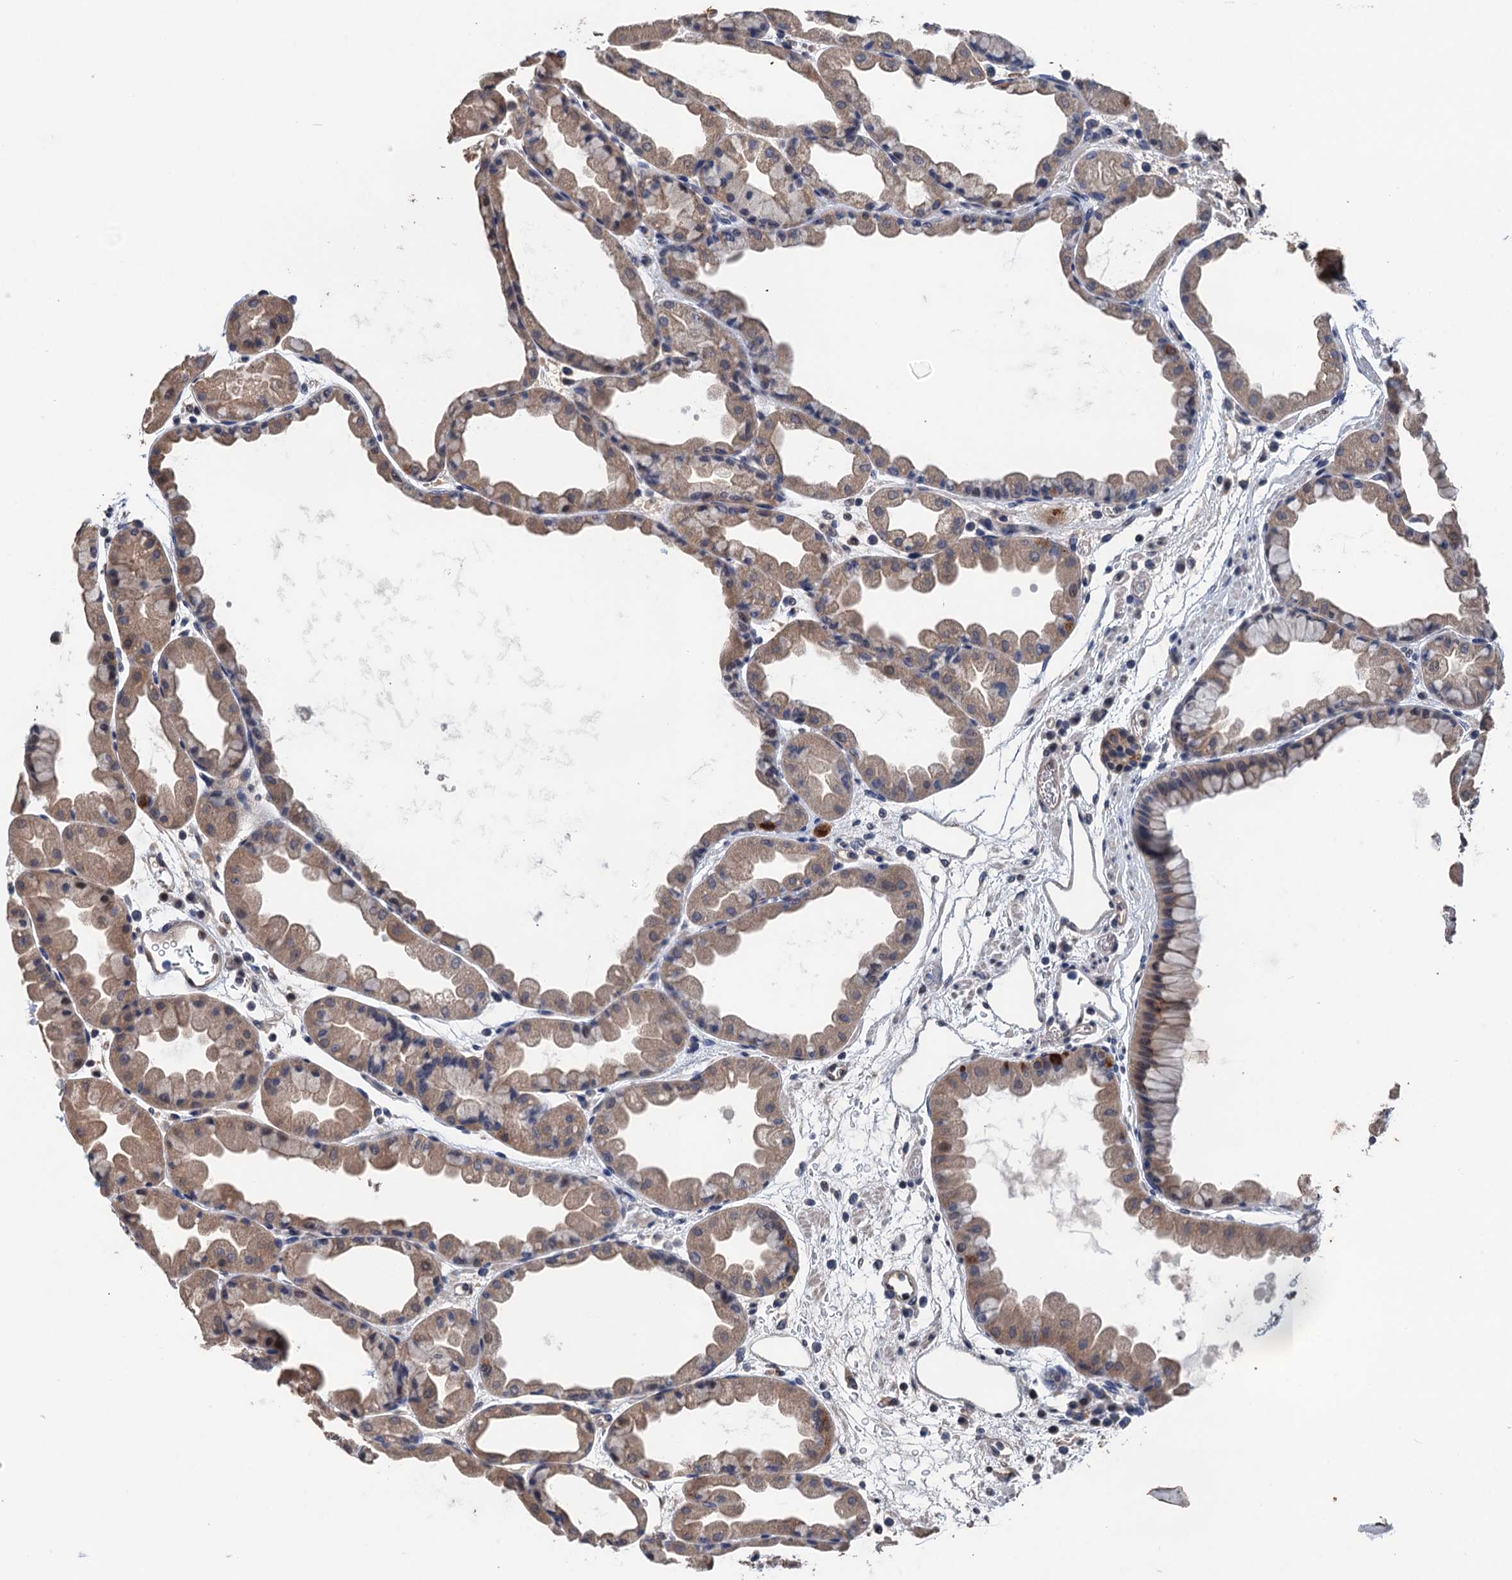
{"staining": {"intensity": "moderate", "quantity": ">75%", "location": "cytoplasmic/membranous,nuclear"}, "tissue": "stomach", "cell_type": "Glandular cells", "image_type": "normal", "snomed": [{"axis": "morphology", "description": "Normal tissue, NOS"}, {"axis": "topography", "description": "Stomach, upper"}], "caption": "Protein analysis of benign stomach shows moderate cytoplasmic/membranous,nuclear positivity in approximately >75% of glandular cells.", "gene": "ART5", "patient": {"sex": "male", "age": 47}}